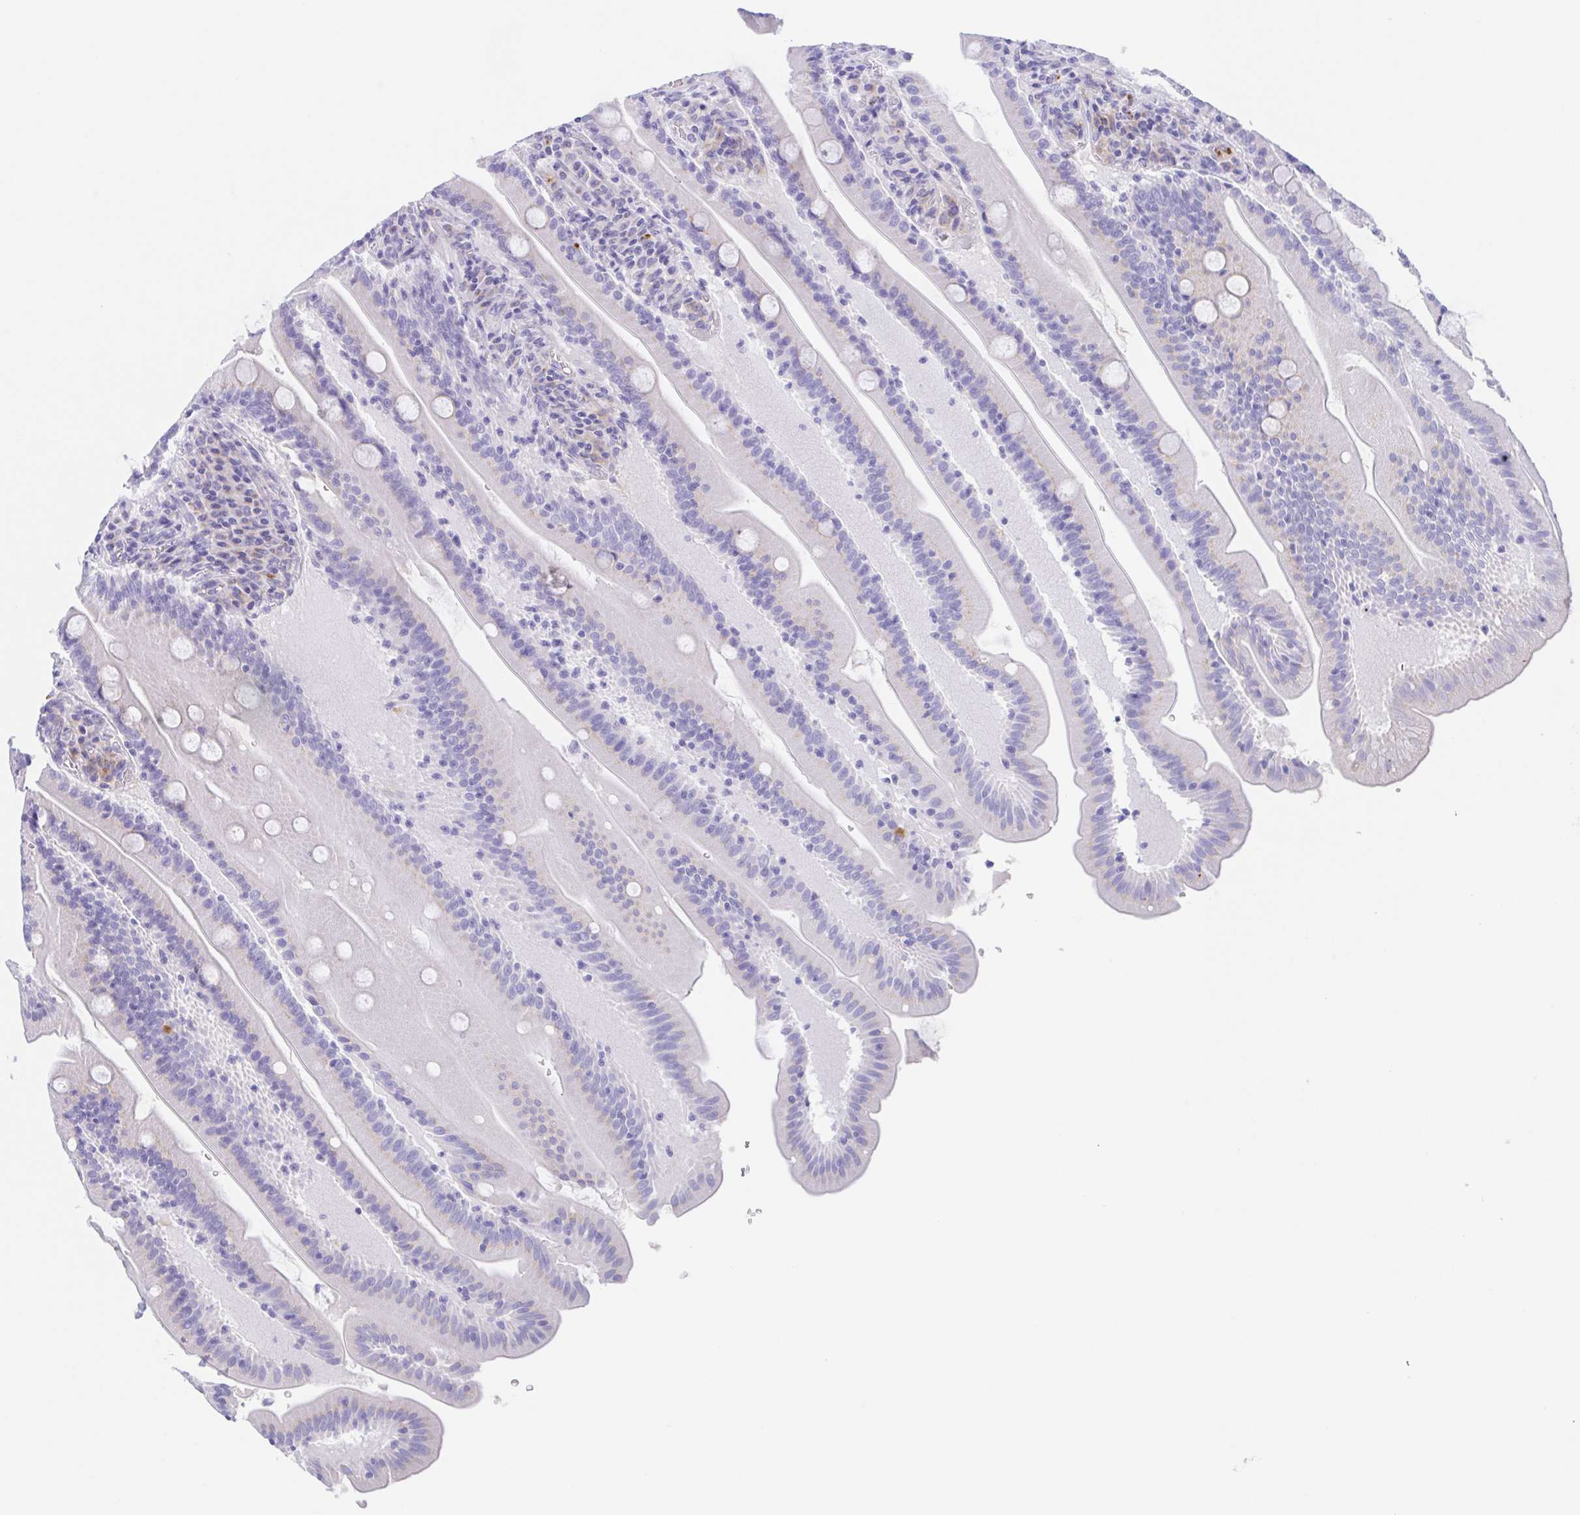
{"staining": {"intensity": "negative", "quantity": "none", "location": "none"}, "tissue": "small intestine", "cell_type": "Glandular cells", "image_type": "normal", "snomed": [{"axis": "morphology", "description": "Normal tissue, NOS"}, {"axis": "topography", "description": "Small intestine"}], "caption": "A histopathology image of small intestine stained for a protein shows no brown staining in glandular cells. The staining was performed using DAB (3,3'-diaminobenzidine) to visualize the protein expression in brown, while the nuclei were stained in blue with hematoxylin (Magnification: 20x).", "gene": "SCG3", "patient": {"sex": "male", "age": 37}}